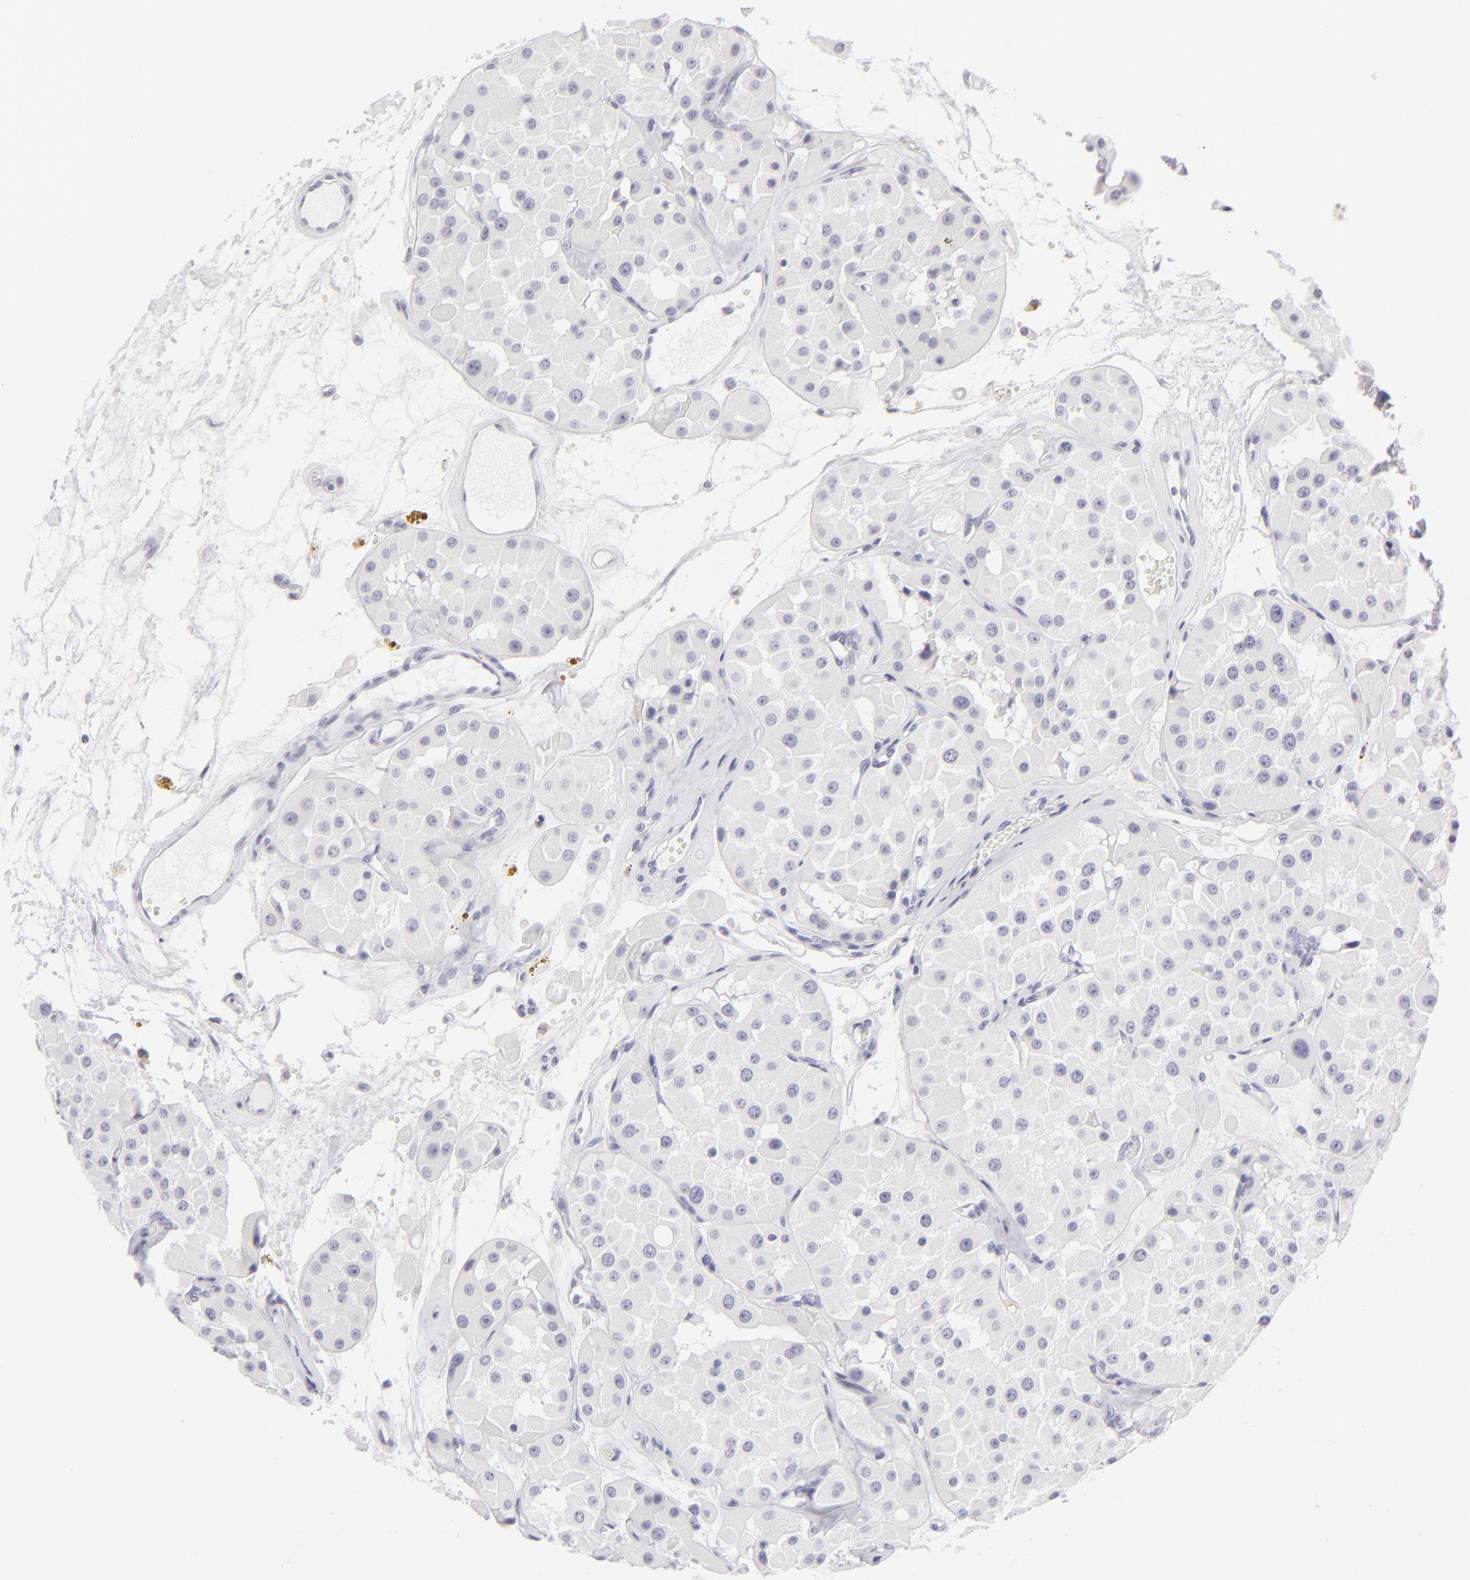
{"staining": {"intensity": "negative", "quantity": "none", "location": "none"}, "tissue": "renal cancer", "cell_type": "Tumor cells", "image_type": "cancer", "snomed": [{"axis": "morphology", "description": "Adenocarcinoma, uncertain malignant potential"}, {"axis": "topography", "description": "Kidney"}], "caption": "Tumor cells show no significant positivity in adenocarcinoma,  uncertain malignant potential (renal).", "gene": "FCER2", "patient": {"sex": "male", "age": 63}}